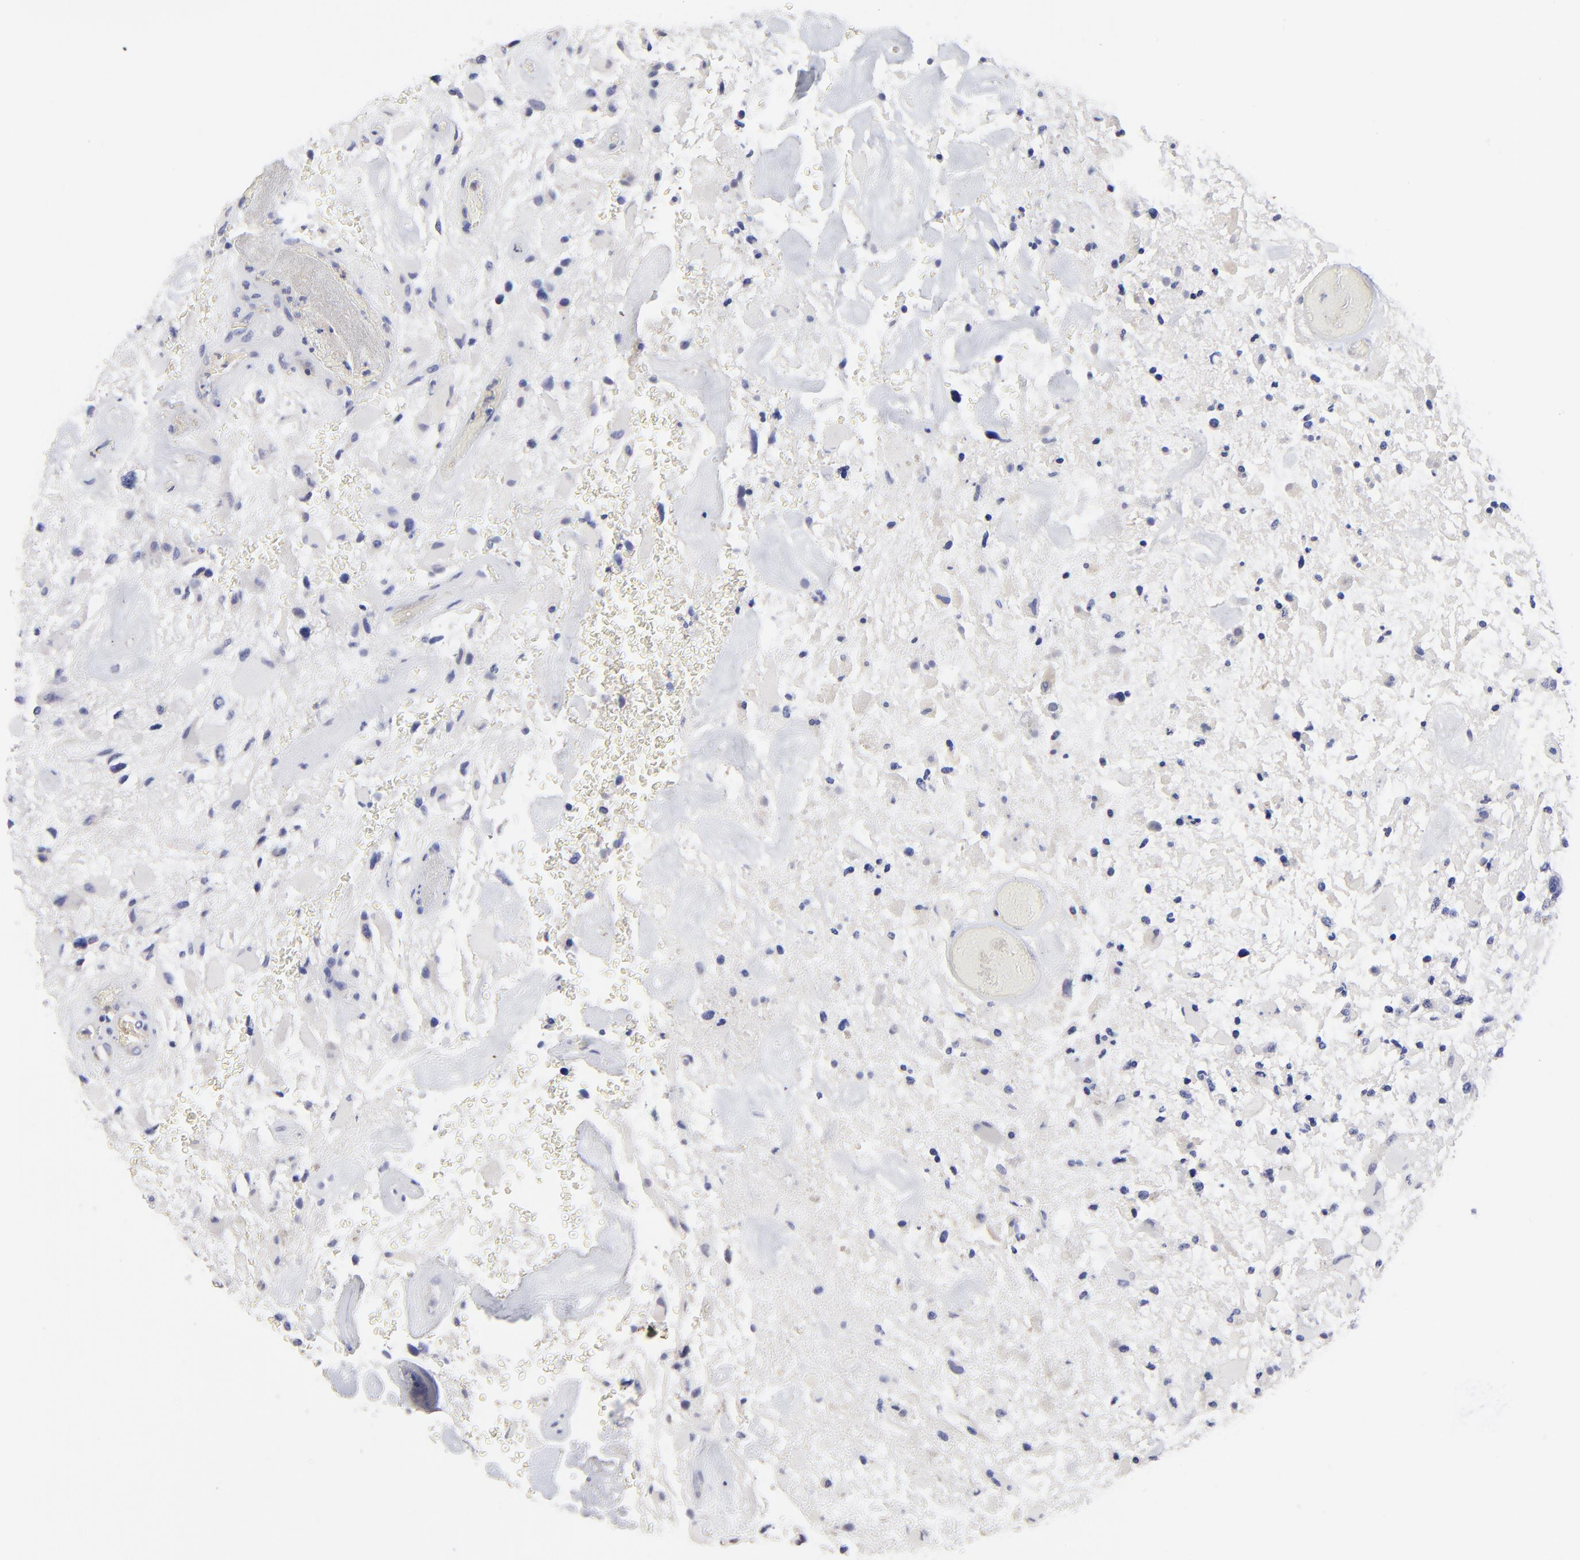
{"staining": {"intensity": "negative", "quantity": "none", "location": "none"}, "tissue": "glioma", "cell_type": "Tumor cells", "image_type": "cancer", "snomed": [{"axis": "morphology", "description": "Glioma, malignant, High grade"}, {"axis": "topography", "description": "Brain"}], "caption": "High power microscopy image of an IHC image of malignant glioma (high-grade), revealing no significant positivity in tumor cells.", "gene": "SULF2", "patient": {"sex": "female", "age": 60}}